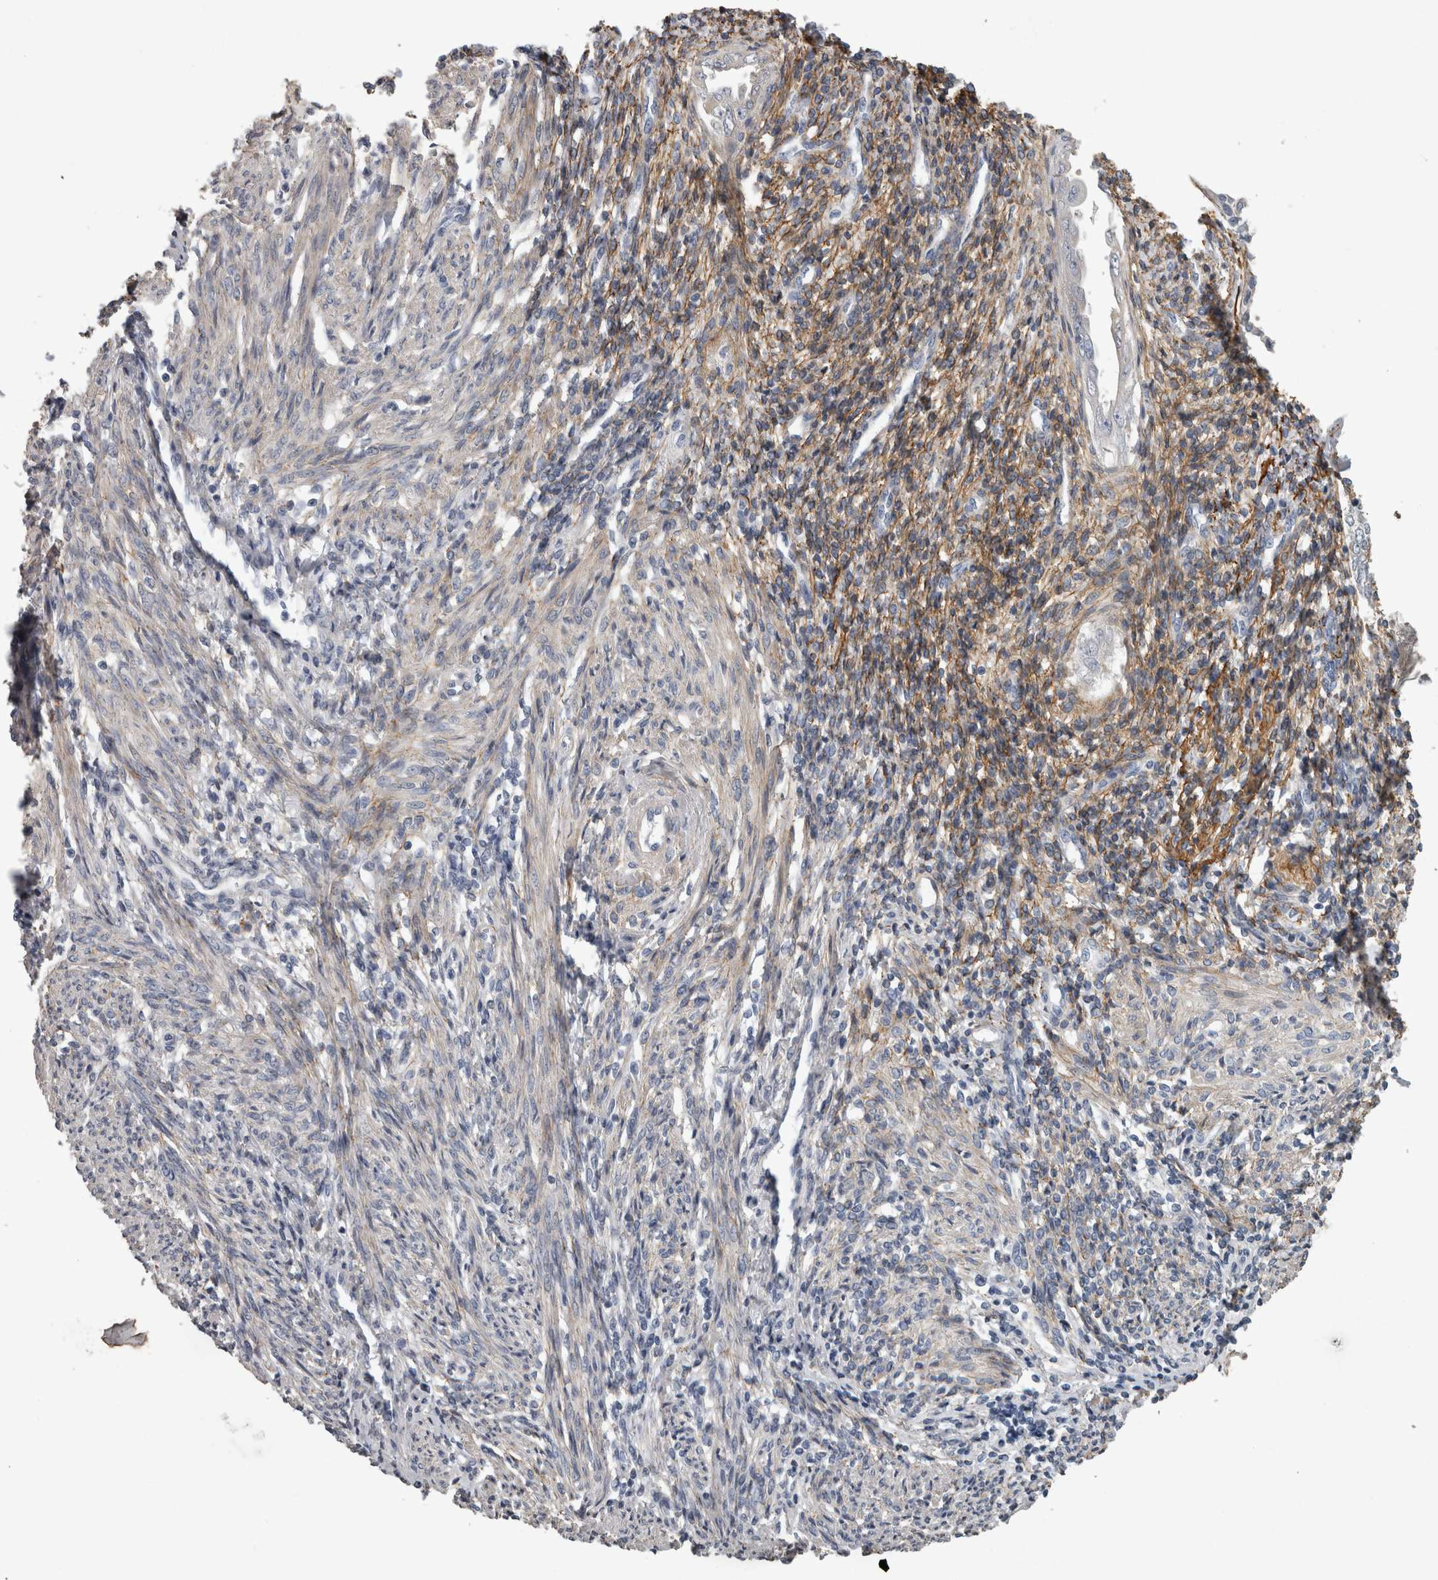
{"staining": {"intensity": "negative", "quantity": "none", "location": "none"}, "tissue": "endometrium", "cell_type": "Cells in endometrial stroma", "image_type": "normal", "snomed": [{"axis": "morphology", "description": "Normal tissue, NOS"}, {"axis": "topography", "description": "Endometrium"}], "caption": "Cells in endometrial stroma show no significant protein positivity in benign endometrium. The staining was performed using DAB (3,3'-diaminobenzidine) to visualize the protein expression in brown, while the nuclei were stained in blue with hematoxylin (Magnification: 20x).", "gene": "EFEMP2", "patient": {"sex": "female", "age": 66}}